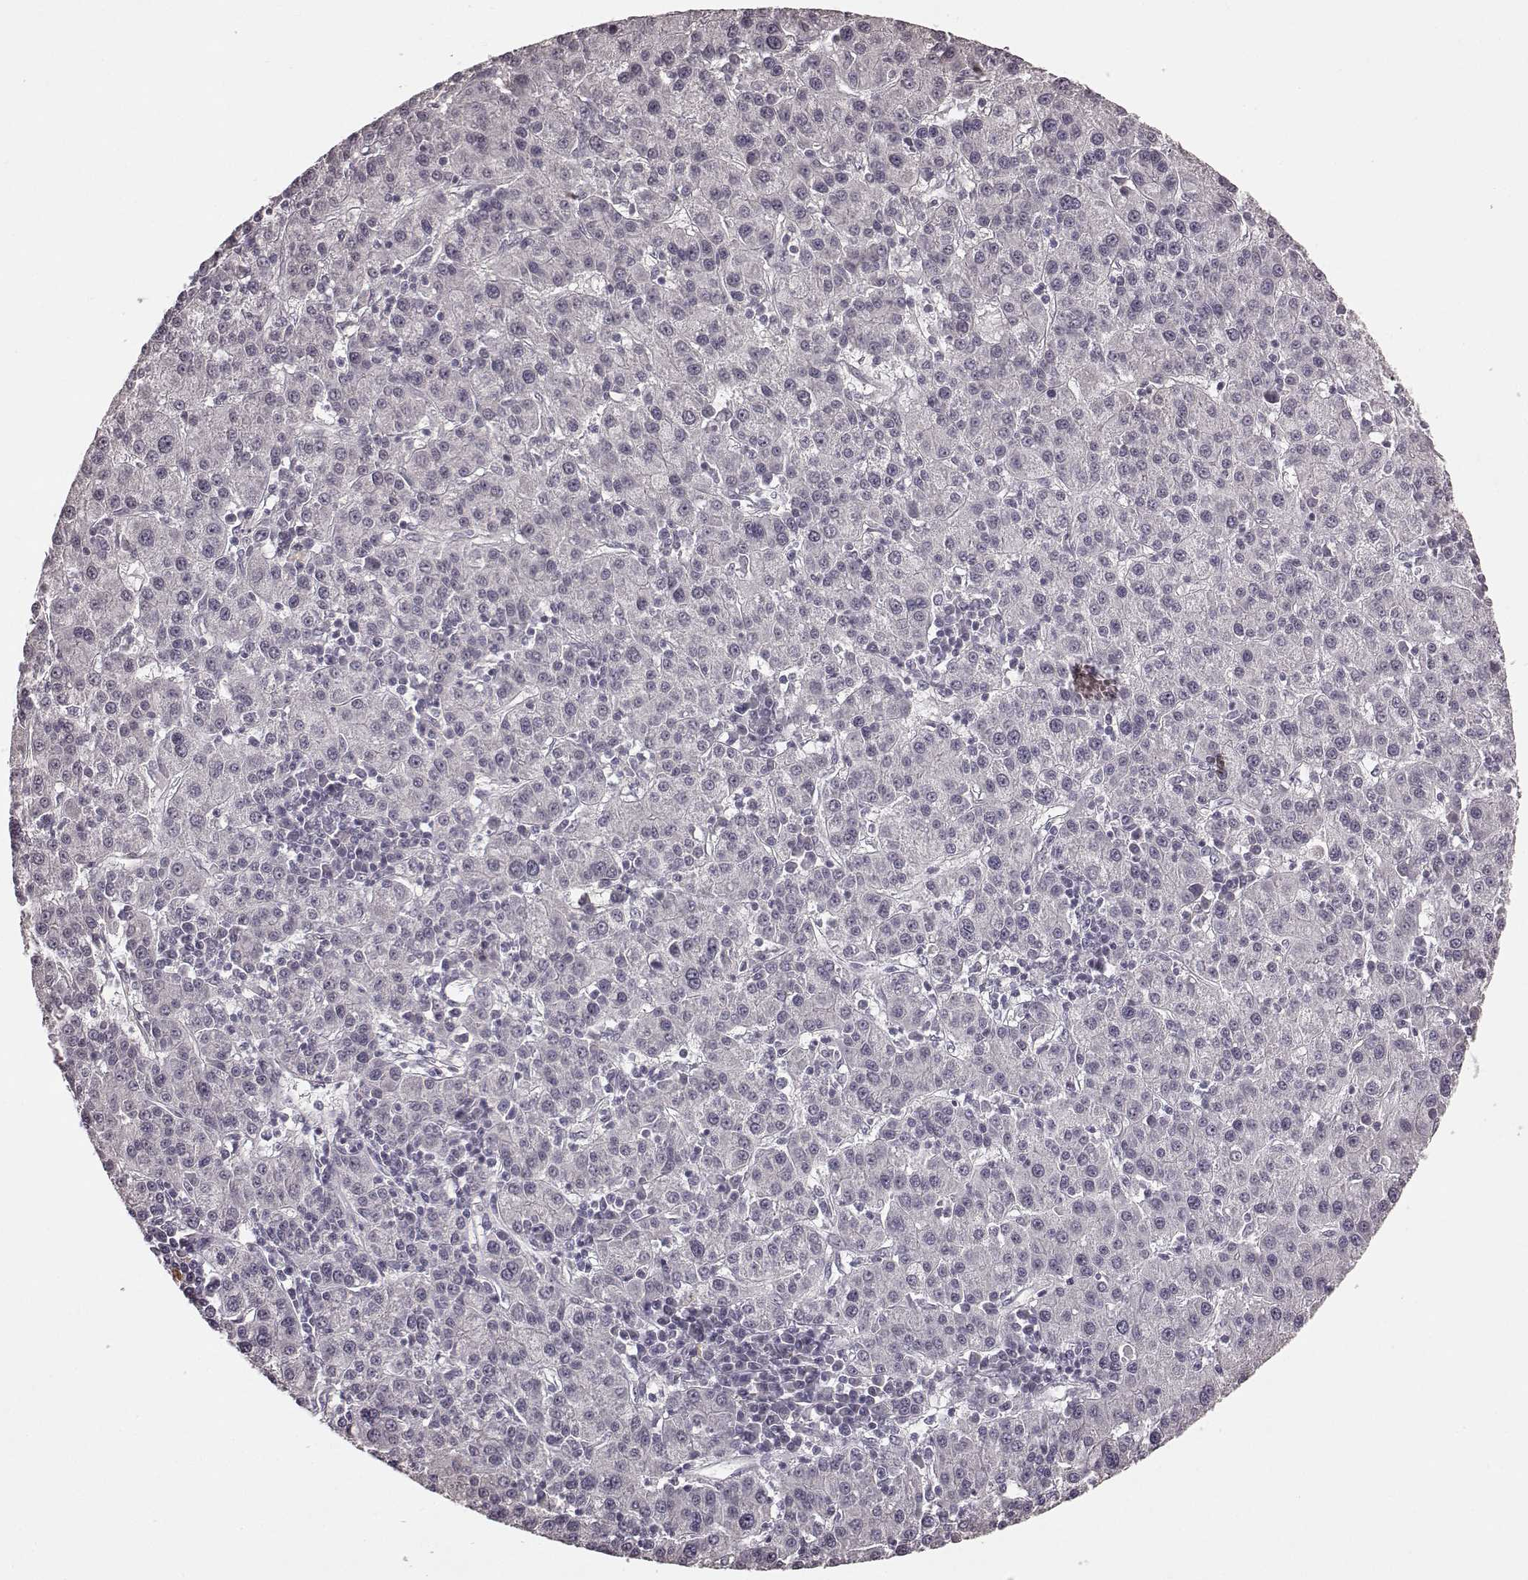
{"staining": {"intensity": "negative", "quantity": "none", "location": "none"}, "tissue": "liver cancer", "cell_type": "Tumor cells", "image_type": "cancer", "snomed": [{"axis": "morphology", "description": "Carcinoma, Hepatocellular, NOS"}, {"axis": "topography", "description": "Liver"}], "caption": "DAB (3,3'-diaminobenzidine) immunohistochemical staining of liver cancer (hepatocellular carcinoma) reveals no significant staining in tumor cells.", "gene": "RIT2", "patient": {"sex": "female", "age": 60}}